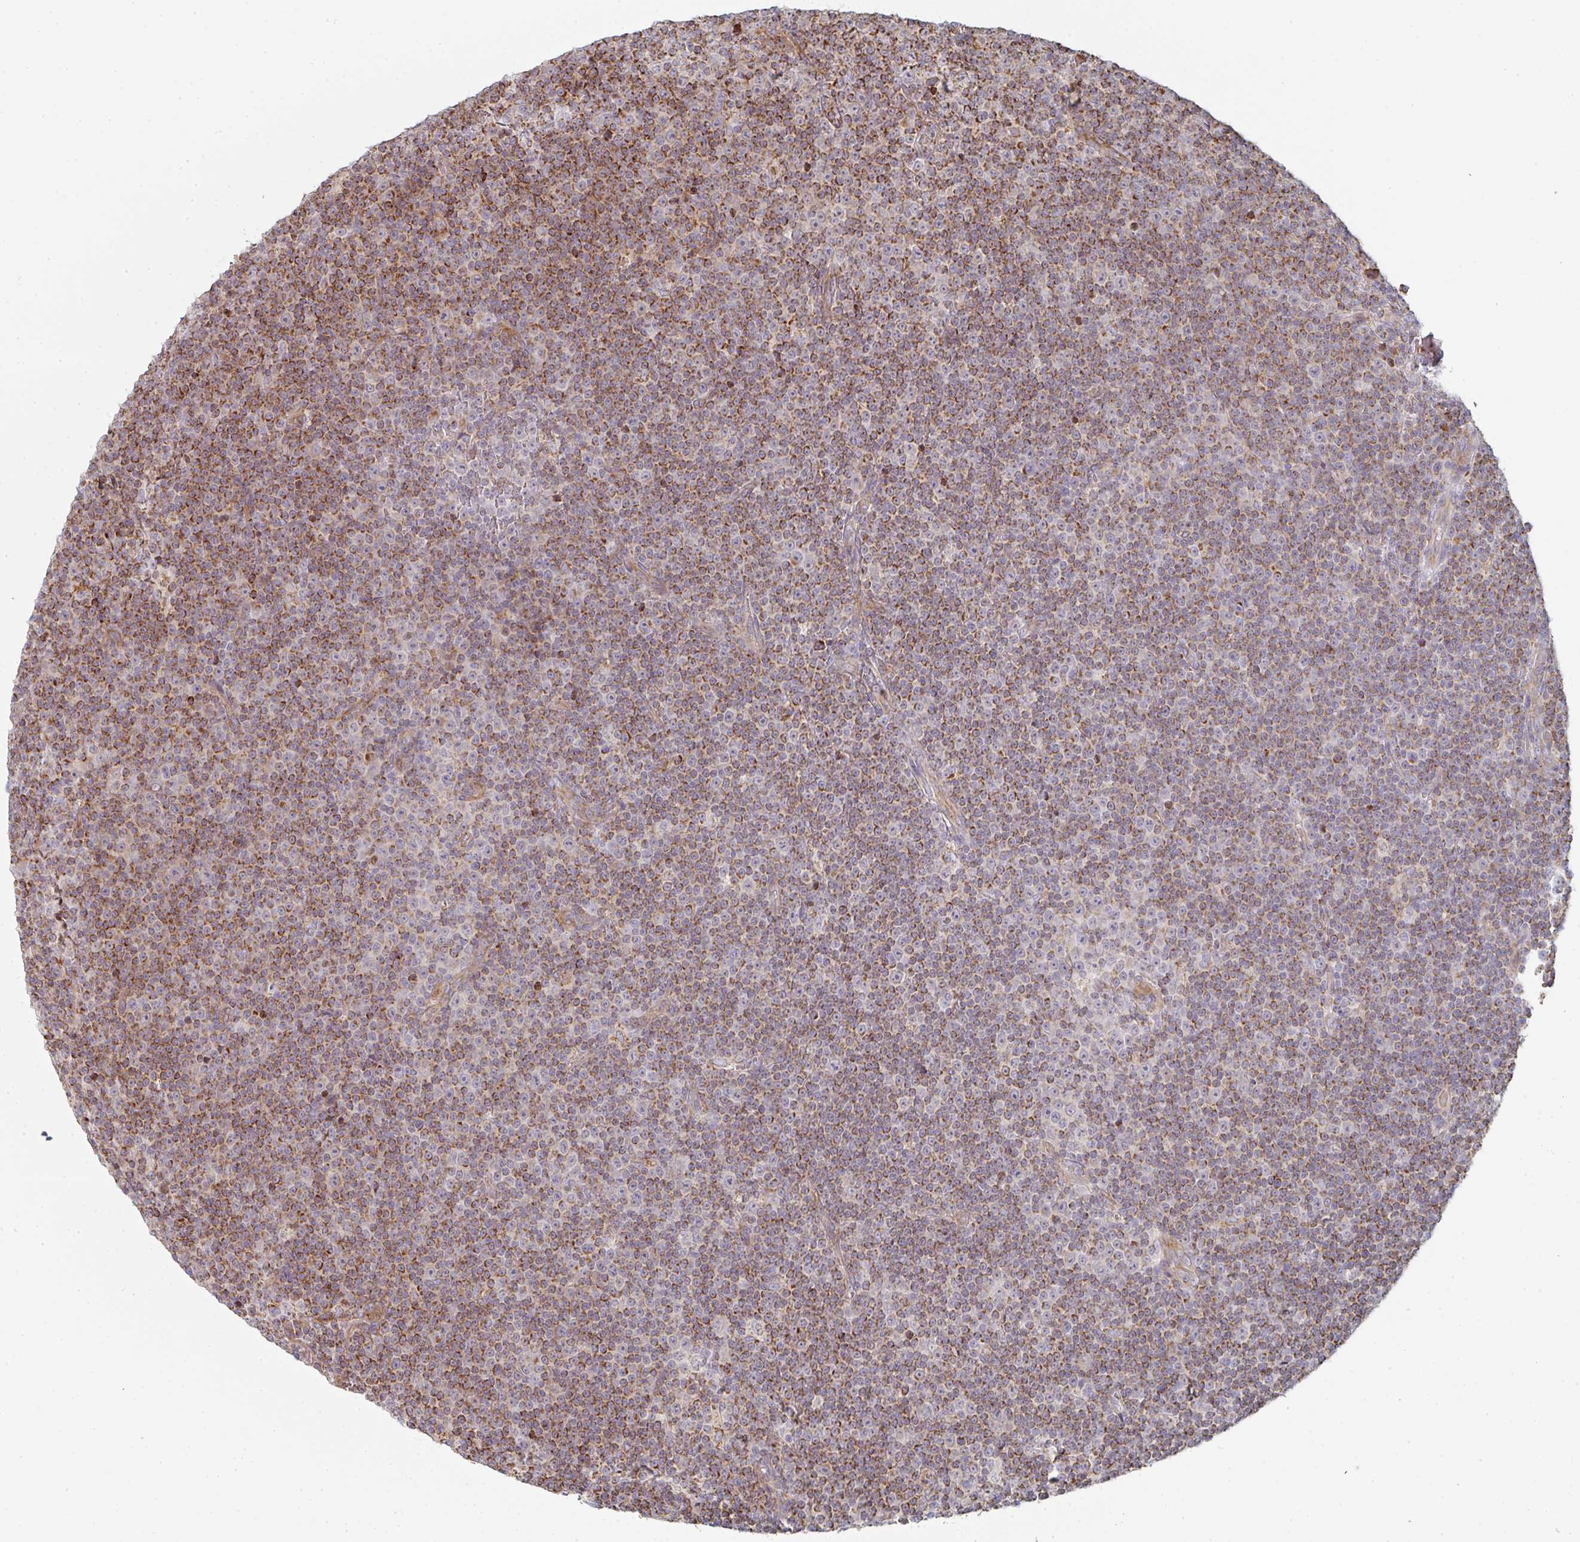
{"staining": {"intensity": "moderate", "quantity": ">75%", "location": "cytoplasmic/membranous"}, "tissue": "lymphoma", "cell_type": "Tumor cells", "image_type": "cancer", "snomed": [{"axis": "morphology", "description": "Malignant lymphoma, non-Hodgkin's type, Low grade"}, {"axis": "topography", "description": "Lymph node"}], "caption": "Immunohistochemical staining of lymphoma exhibits moderate cytoplasmic/membranous protein positivity in about >75% of tumor cells. (Stains: DAB in brown, nuclei in blue, Microscopy: brightfield microscopy at high magnification).", "gene": "ZNF526", "patient": {"sex": "female", "age": 67}}